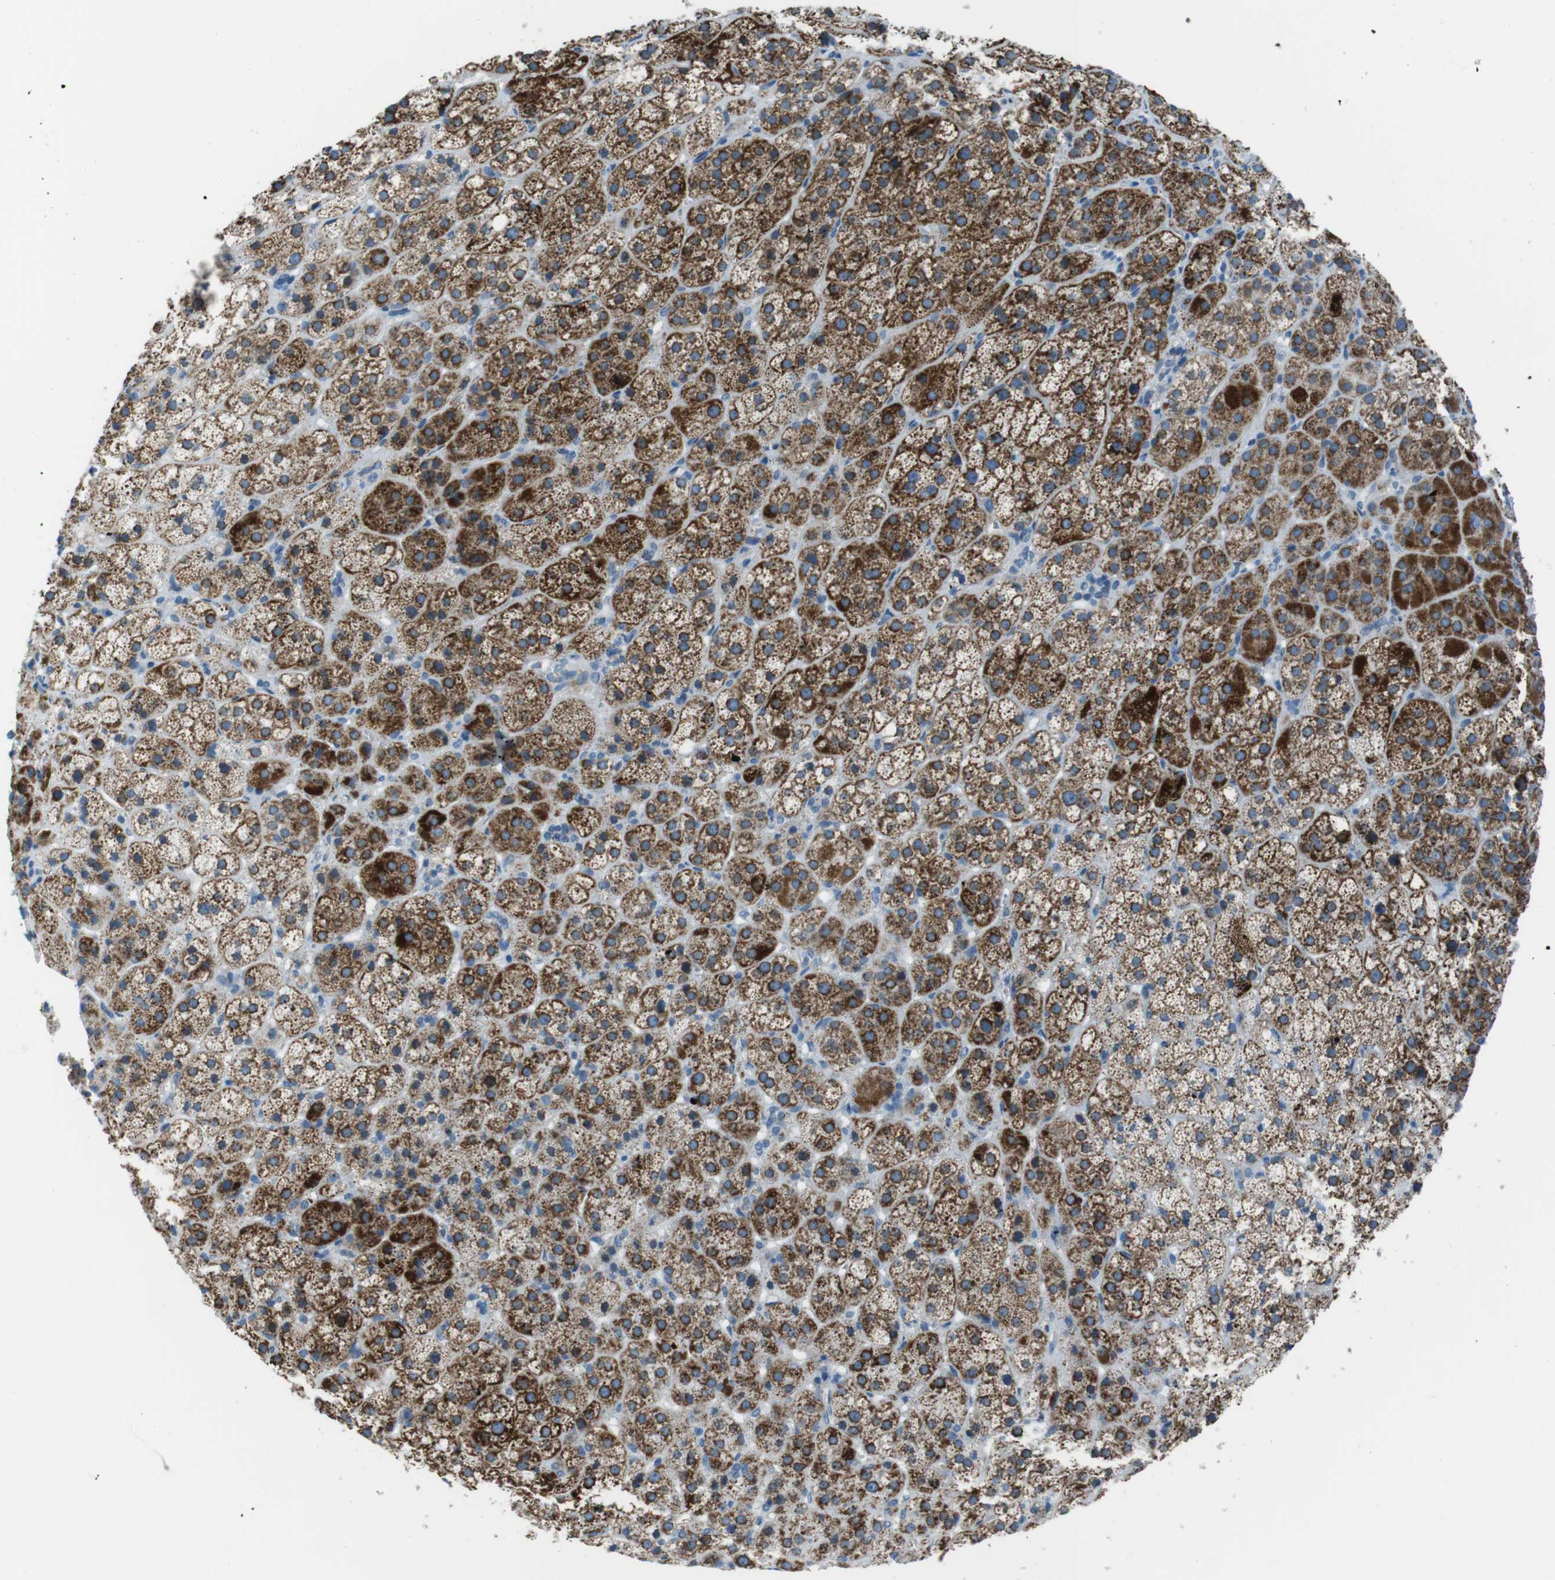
{"staining": {"intensity": "strong", "quantity": ">75%", "location": "cytoplasmic/membranous"}, "tissue": "adrenal gland", "cell_type": "Glandular cells", "image_type": "normal", "snomed": [{"axis": "morphology", "description": "Normal tissue, NOS"}, {"axis": "topography", "description": "Adrenal gland"}], "caption": "Adrenal gland stained with a brown dye reveals strong cytoplasmic/membranous positive staining in approximately >75% of glandular cells.", "gene": "DNAJA3", "patient": {"sex": "female", "age": 57}}